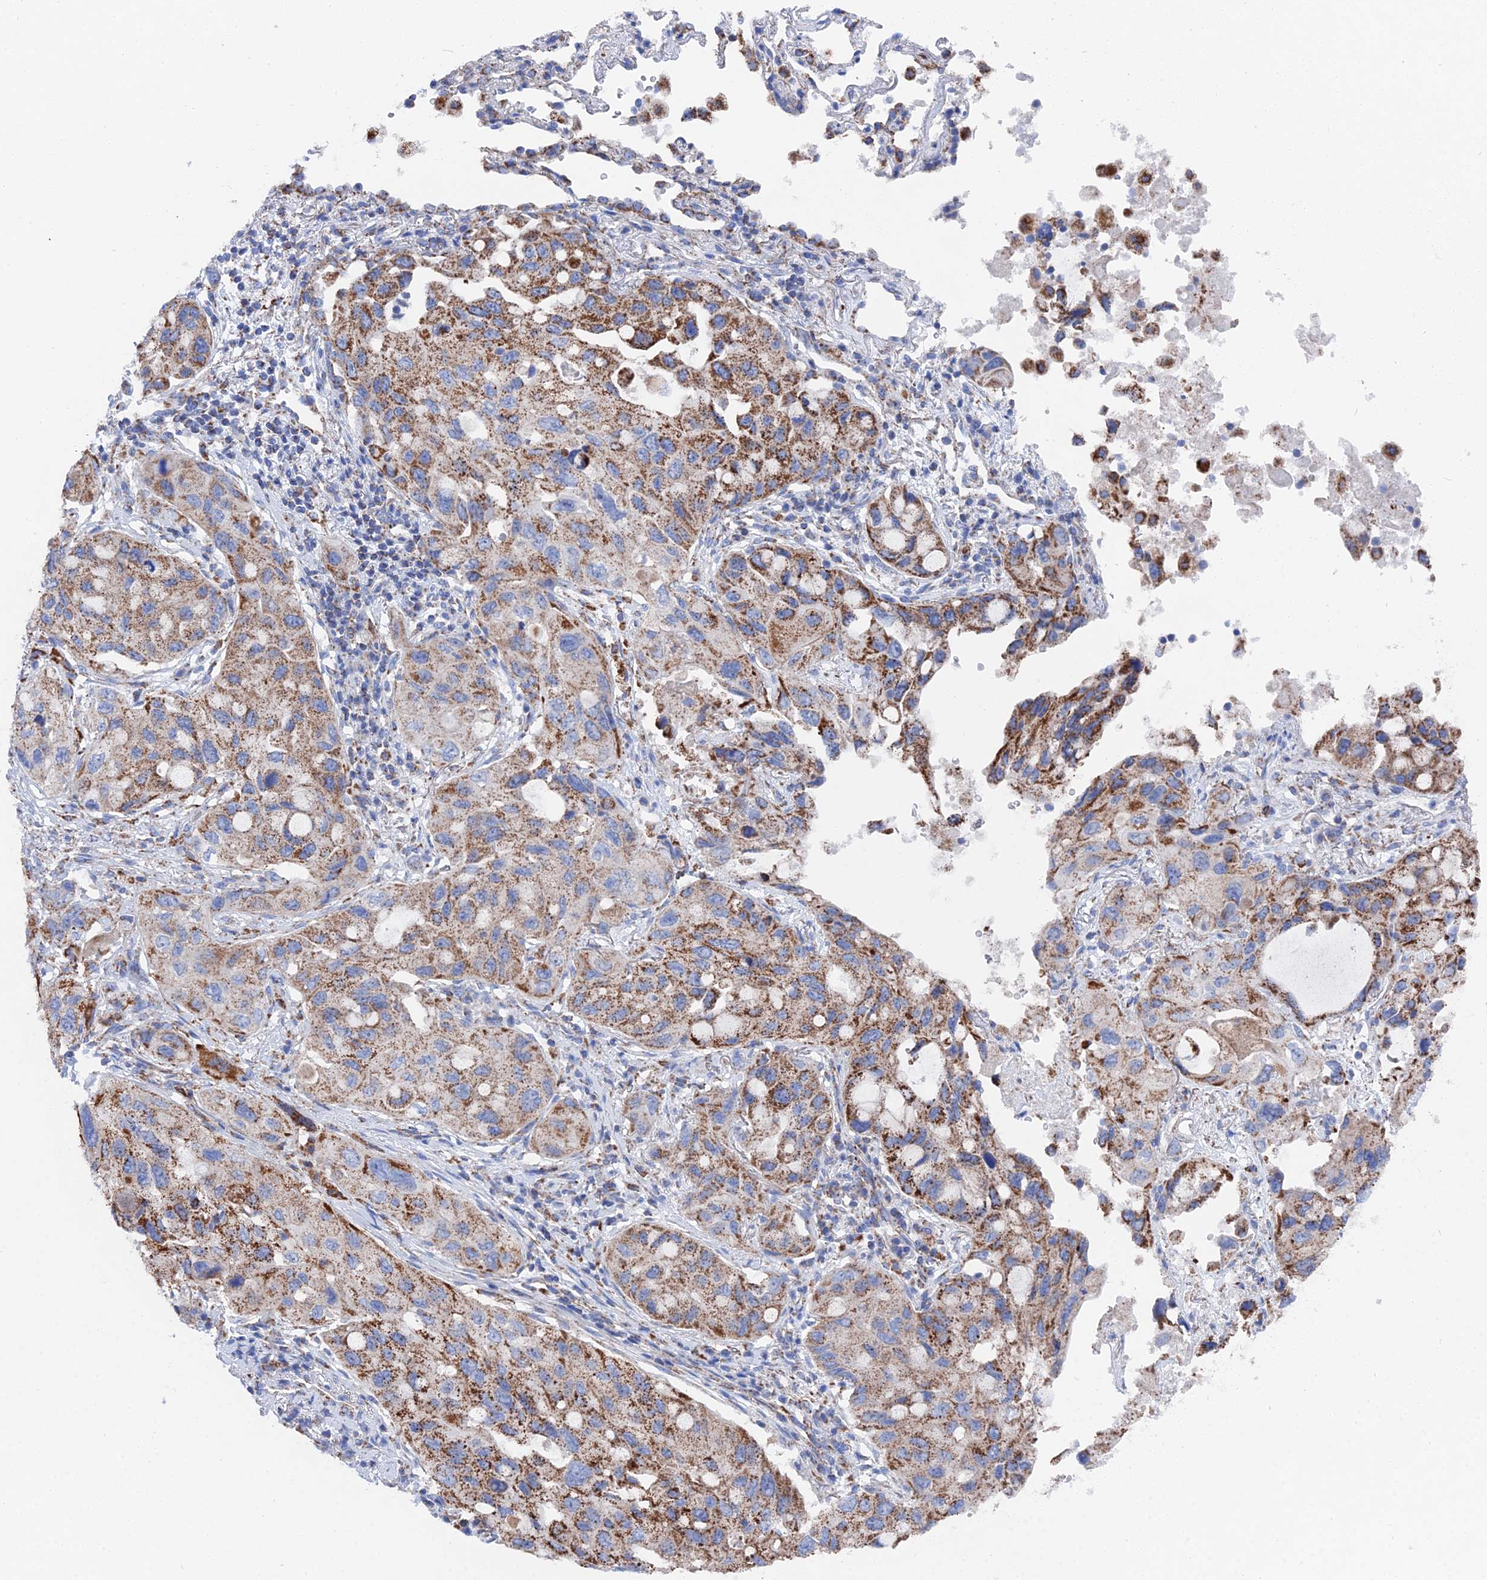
{"staining": {"intensity": "moderate", "quantity": ">75%", "location": "cytoplasmic/membranous"}, "tissue": "lung cancer", "cell_type": "Tumor cells", "image_type": "cancer", "snomed": [{"axis": "morphology", "description": "Squamous cell carcinoma, NOS"}, {"axis": "topography", "description": "Lung"}], "caption": "The micrograph displays staining of lung cancer (squamous cell carcinoma), revealing moderate cytoplasmic/membranous protein expression (brown color) within tumor cells. The protein of interest is stained brown, and the nuclei are stained in blue (DAB IHC with brightfield microscopy, high magnification).", "gene": "IFT80", "patient": {"sex": "female", "age": 73}}